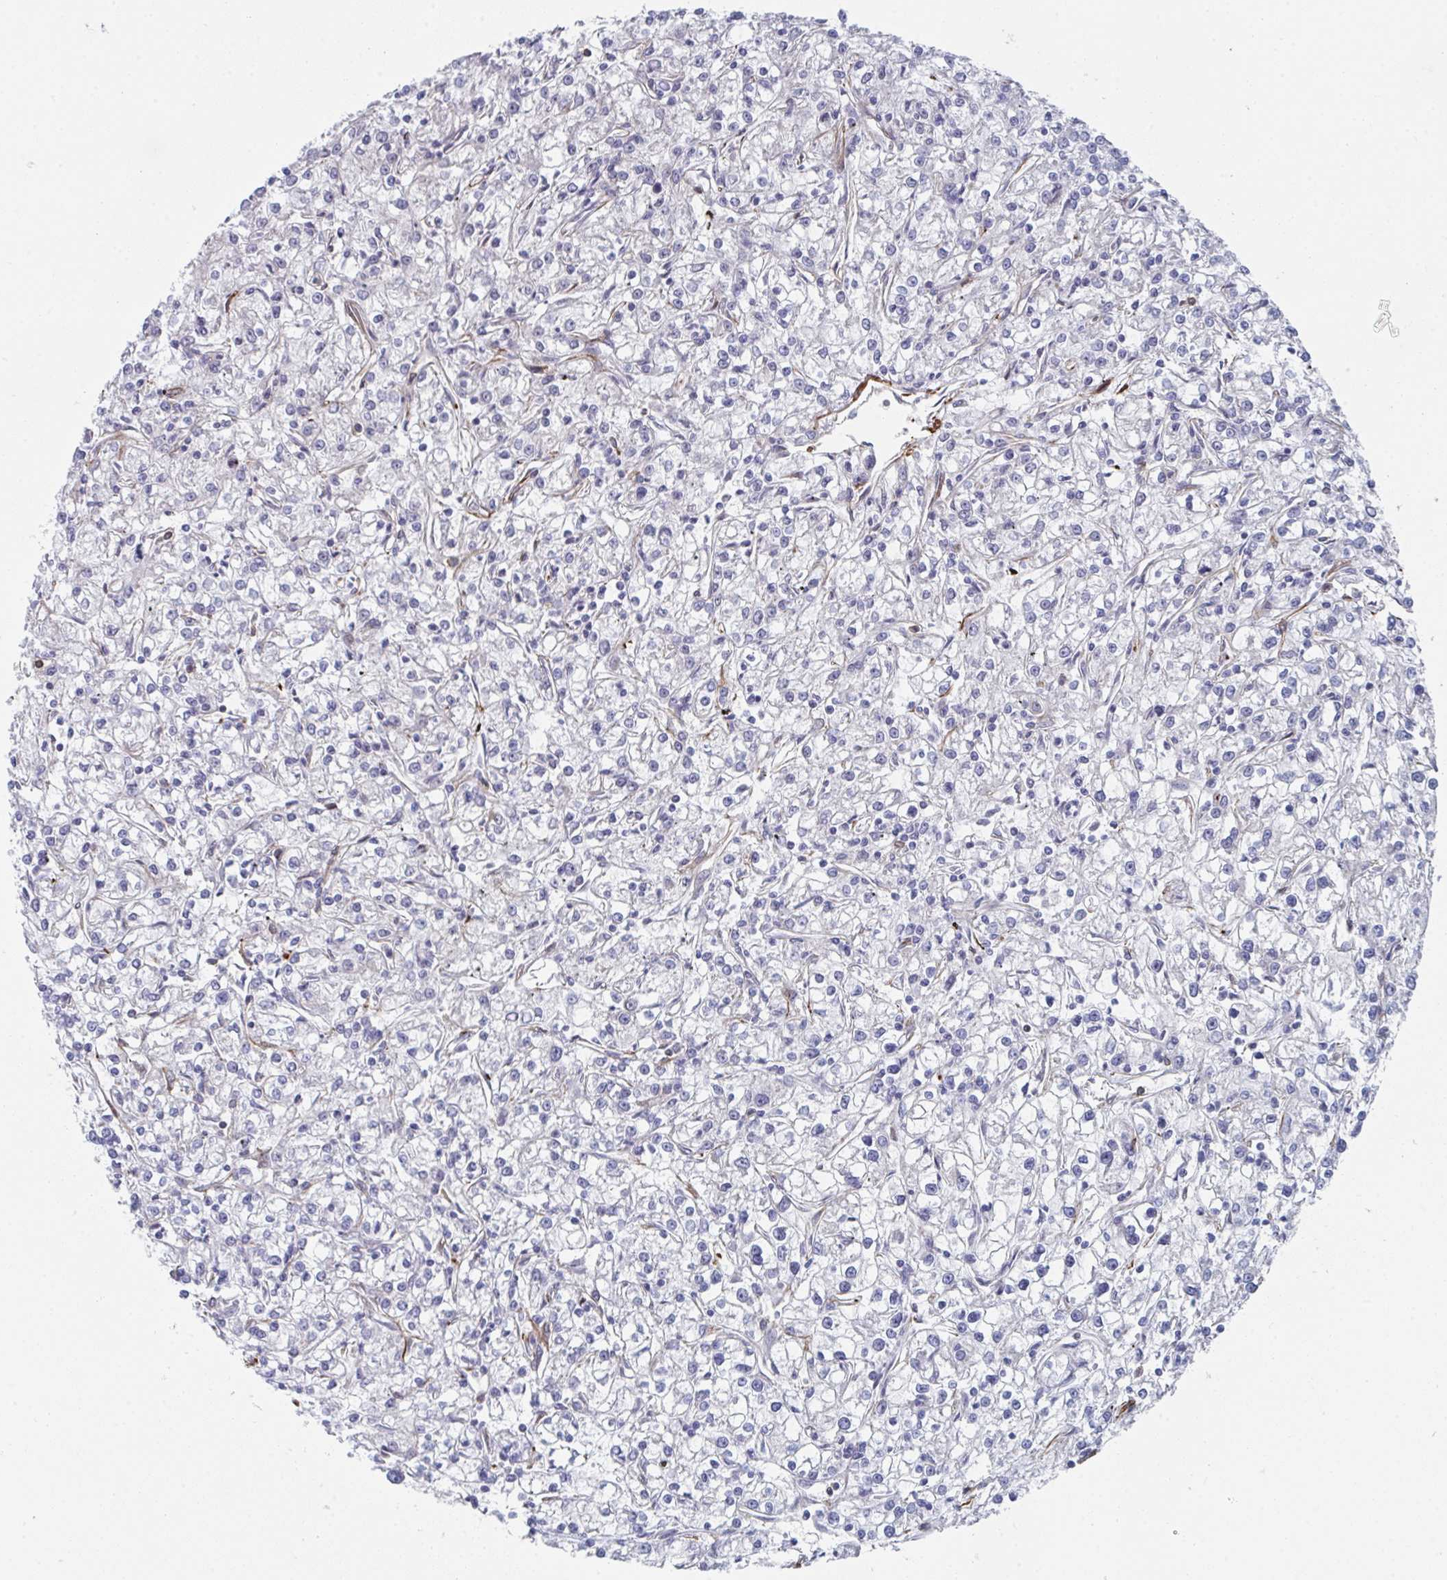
{"staining": {"intensity": "negative", "quantity": "none", "location": "none"}, "tissue": "renal cancer", "cell_type": "Tumor cells", "image_type": "cancer", "snomed": [{"axis": "morphology", "description": "Adenocarcinoma, NOS"}, {"axis": "topography", "description": "Kidney"}], "caption": "Tumor cells are negative for brown protein staining in renal cancer (adenocarcinoma). (Stains: DAB immunohistochemistry with hematoxylin counter stain, Microscopy: brightfield microscopy at high magnification).", "gene": "NEURL4", "patient": {"sex": "female", "age": 59}}